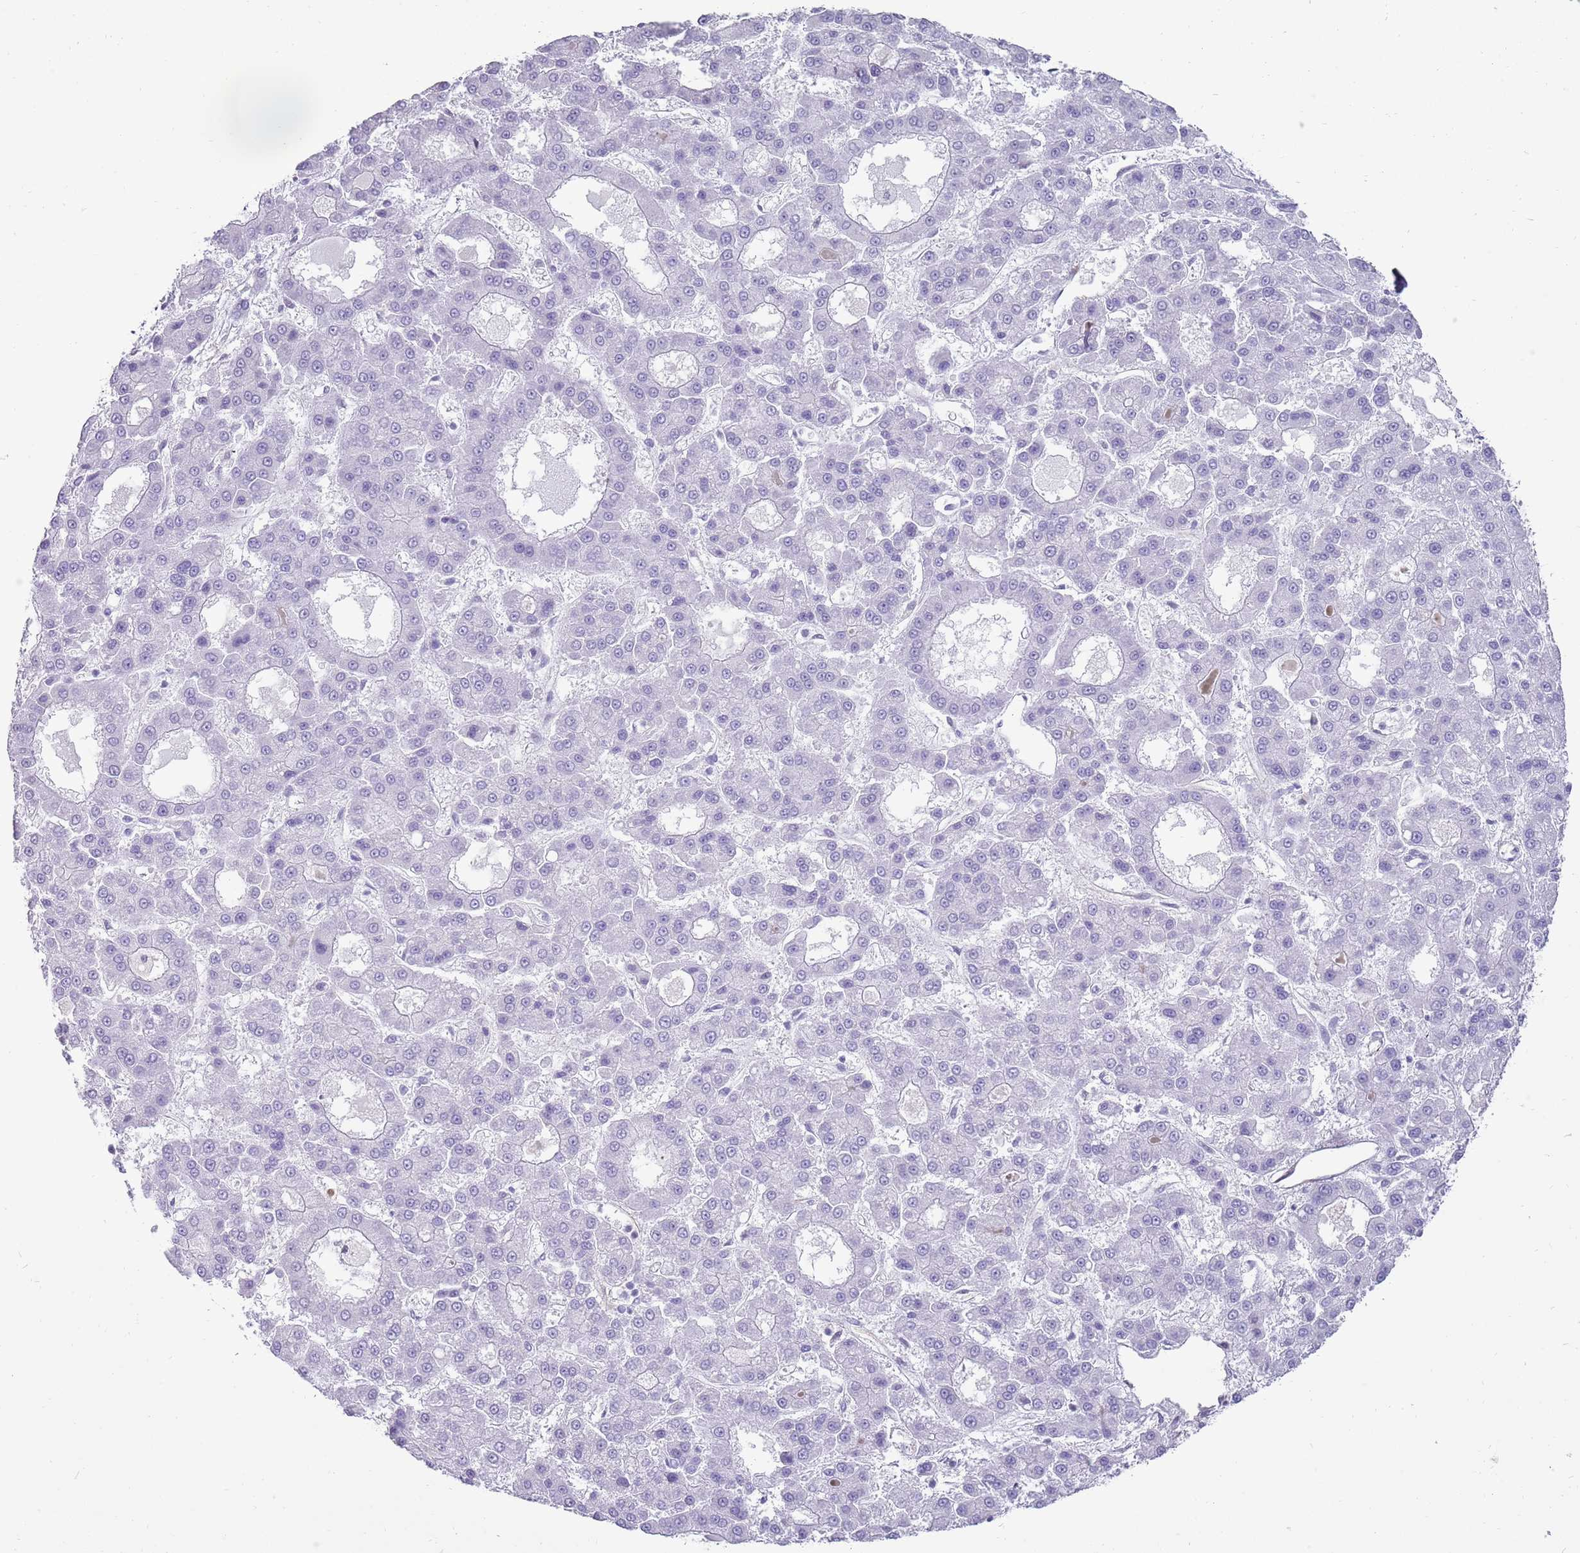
{"staining": {"intensity": "negative", "quantity": "none", "location": "none"}, "tissue": "liver cancer", "cell_type": "Tumor cells", "image_type": "cancer", "snomed": [{"axis": "morphology", "description": "Carcinoma, Hepatocellular, NOS"}, {"axis": "topography", "description": "Liver"}], "caption": "A photomicrograph of liver hepatocellular carcinoma stained for a protein reveals no brown staining in tumor cells.", "gene": "NBPF3", "patient": {"sex": "male", "age": 70}}